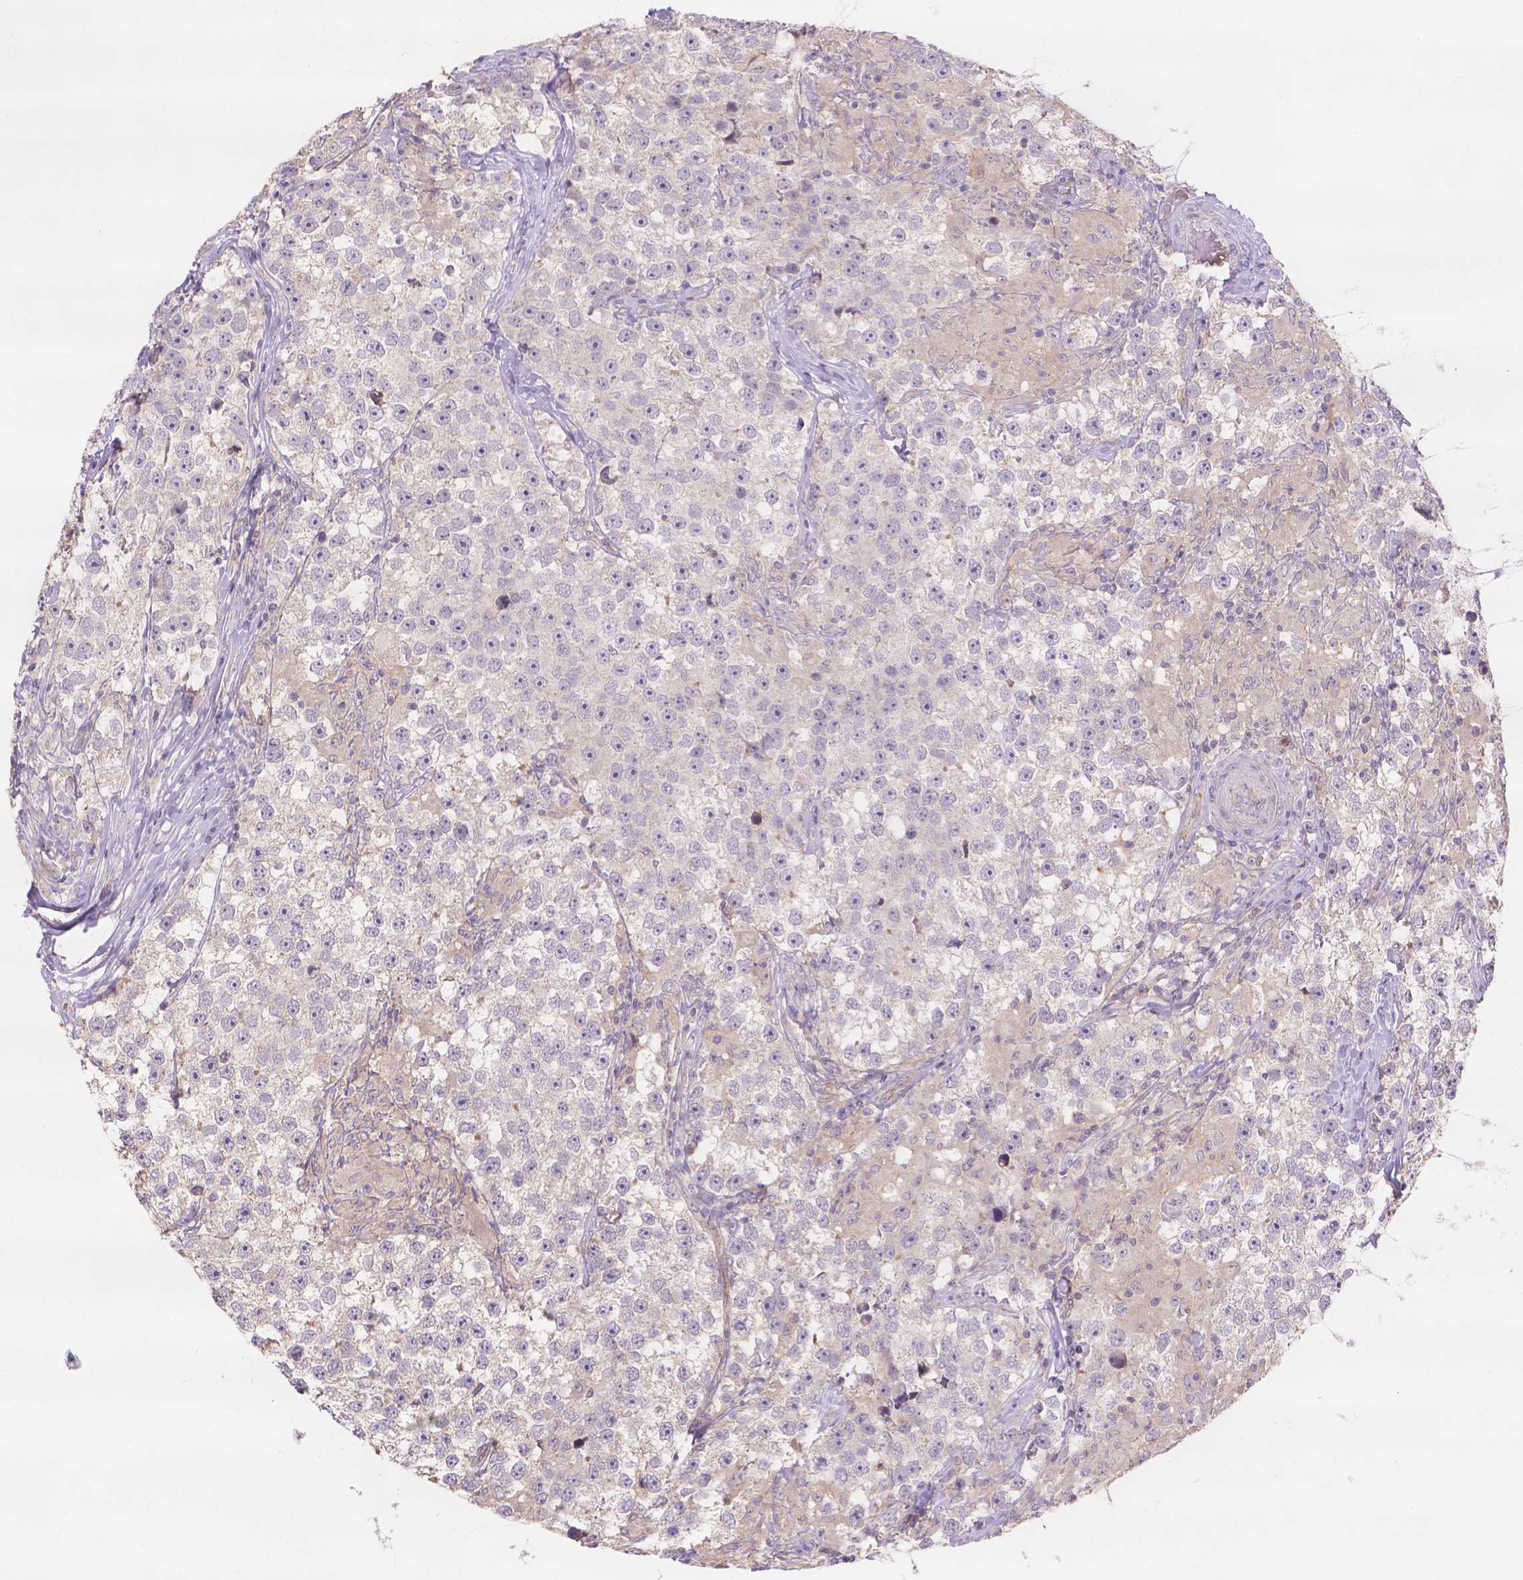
{"staining": {"intensity": "negative", "quantity": "none", "location": "none"}, "tissue": "testis cancer", "cell_type": "Tumor cells", "image_type": "cancer", "snomed": [{"axis": "morphology", "description": "Seminoma, NOS"}, {"axis": "topography", "description": "Testis"}], "caption": "Testis cancer (seminoma) stained for a protein using immunohistochemistry exhibits no staining tumor cells.", "gene": "PRDM13", "patient": {"sex": "male", "age": 46}}